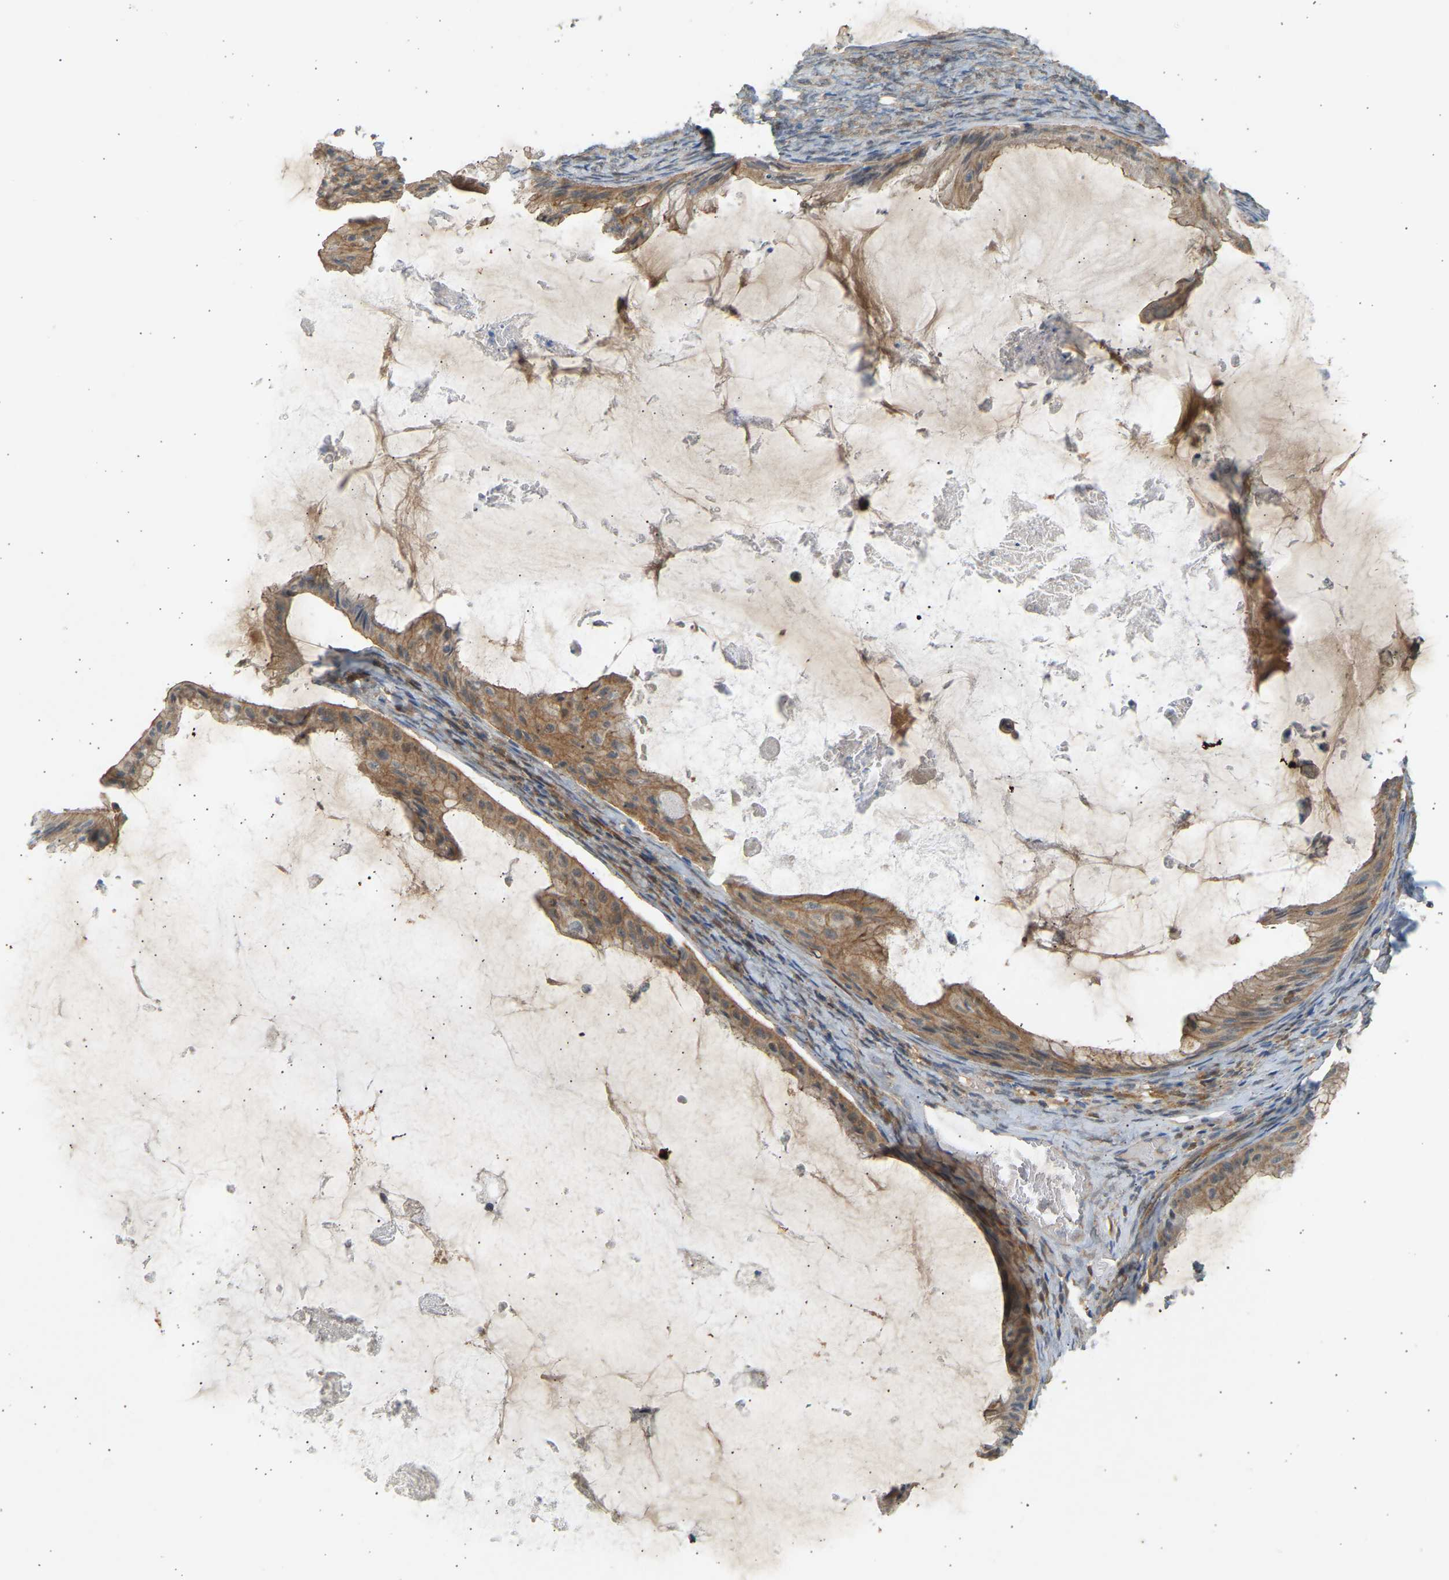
{"staining": {"intensity": "moderate", "quantity": ">75%", "location": "cytoplasmic/membranous"}, "tissue": "ovarian cancer", "cell_type": "Tumor cells", "image_type": "cancer", "snomed": [{"axis": "morphology", "description": "Cystadenocarcinoma, mucinous, NOS"}, {"axis": "topography", "description": "Ovary"}], "caption": "Immunohistochemical staining of ovarian mucinous cystadenocarcinoma displays medium levels of moderate cytoplasmic/membranous positivity in about >75% of tumor cells.", "gene": "RGL1", "patient": {"sex": "female", "age": 61}}